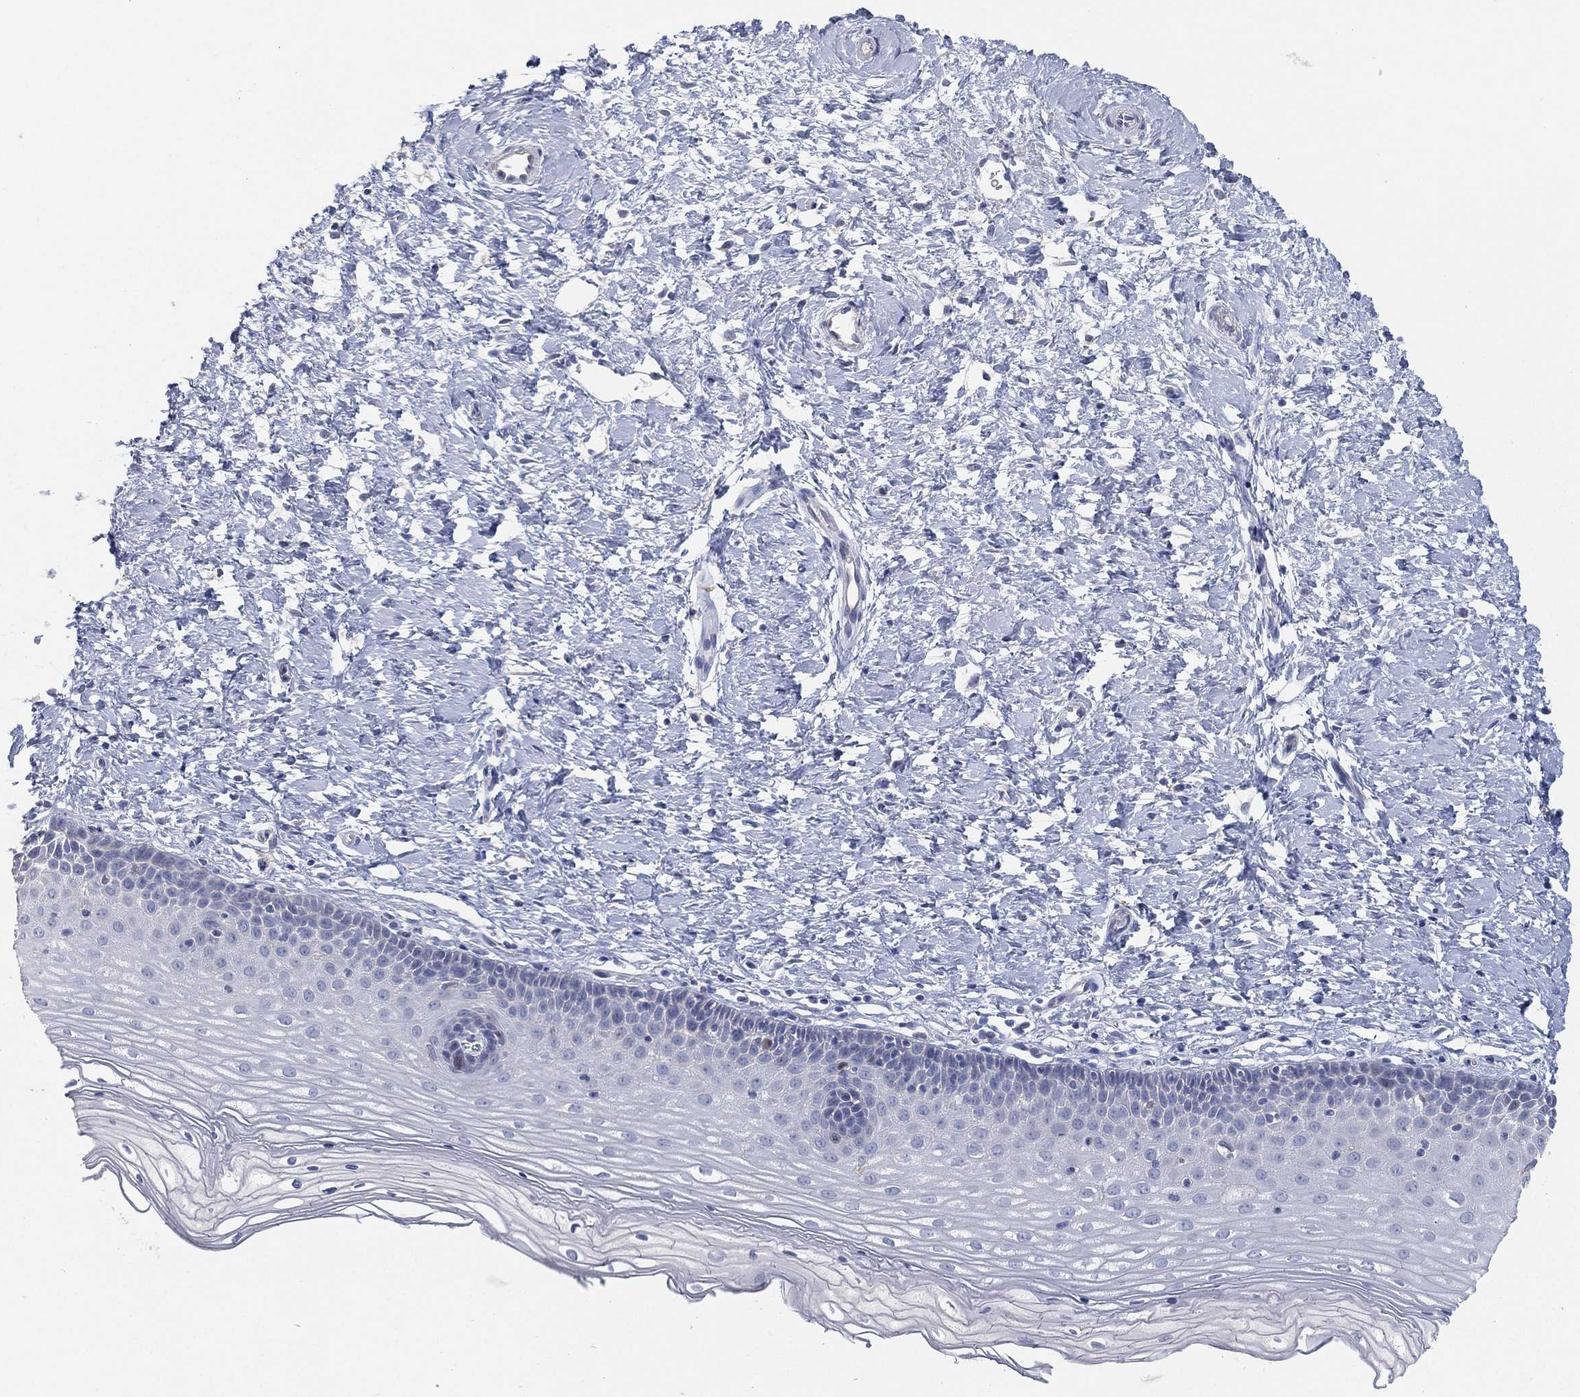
{"staining": {"intensity": "negative", "quantity": "none", "location": "none"}, "tissue": "cervix", "cell_type": "Glandular cells", "image_type": "normal", "snomed": [{"axis": "morphology", "description": "Normal tissue, NOS"}, {"axis": "topography", "description": "Cervix"}], "caption": "This photomicrograph is of normal cervix stained with IHC to label a protein in brown with the nuclei are counter-stained blue. There is no staining in glandular cells.", "gene": "FAM187B", "patient": {"sex": "female", "age": 37}}